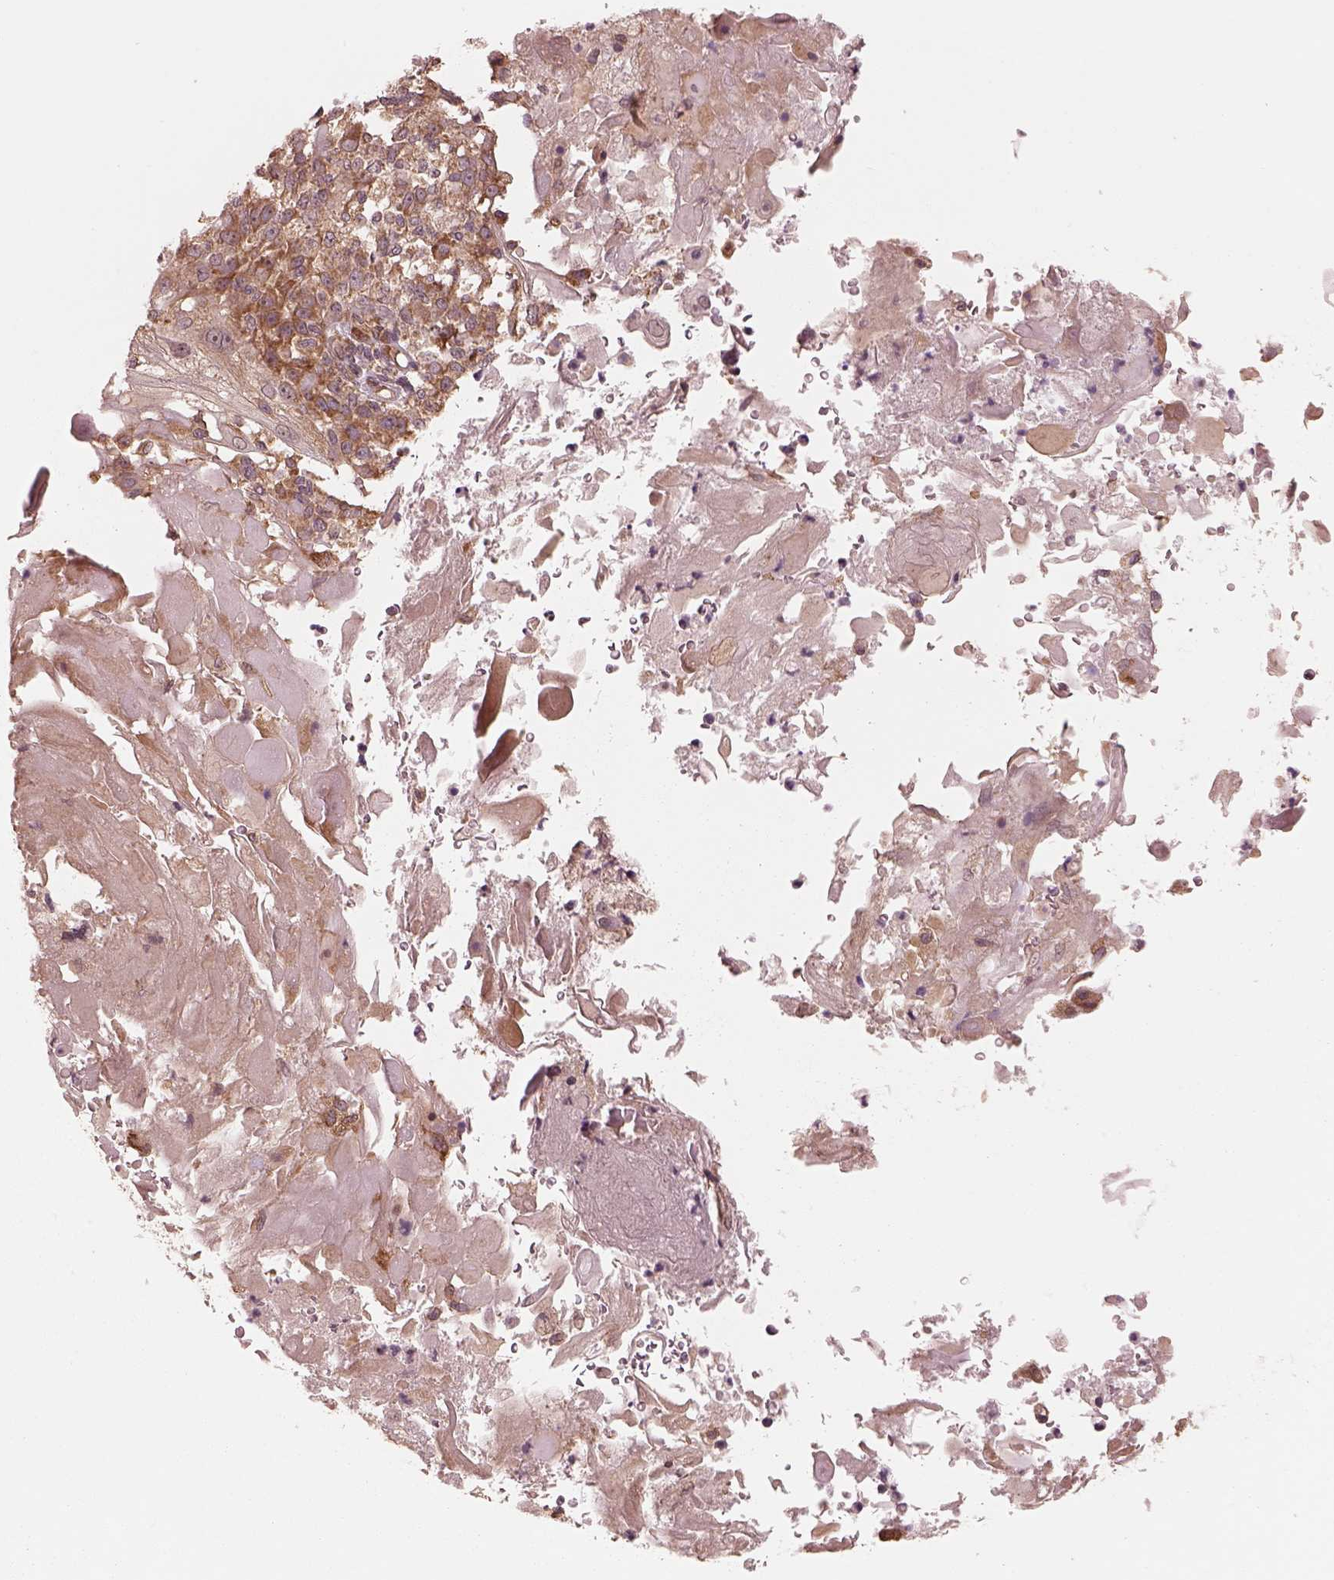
{"staining": {"intensity": "moderate", "quantity": ">75%", "location": "cytoplasmic/membranous"}, "tissue": "skin cancer", "cell_type": "Tumor cells", "image_type": "cancer", "snomed": [{"axis": "morphology", "description": "Normal tissue, NOS"}, {"axis": "morphology", "description": "Squamous cell carcinoma, NOS"}, {"axis": "topography", "description": "Skin"}], "caption": "Skin cancer tissue exhibits moderate cytoplasmic/membranous expression in approximately >75% of tumor cells, visualized by immunohistochemistry. (Stains: DAB (3,3'-diaminobenzidine) in brown, nuclei in blue, Microscopy: brightfield microscopy at high magnification).", "gene": "RPS5", "patient": {"sex": "female", "age": 83}}